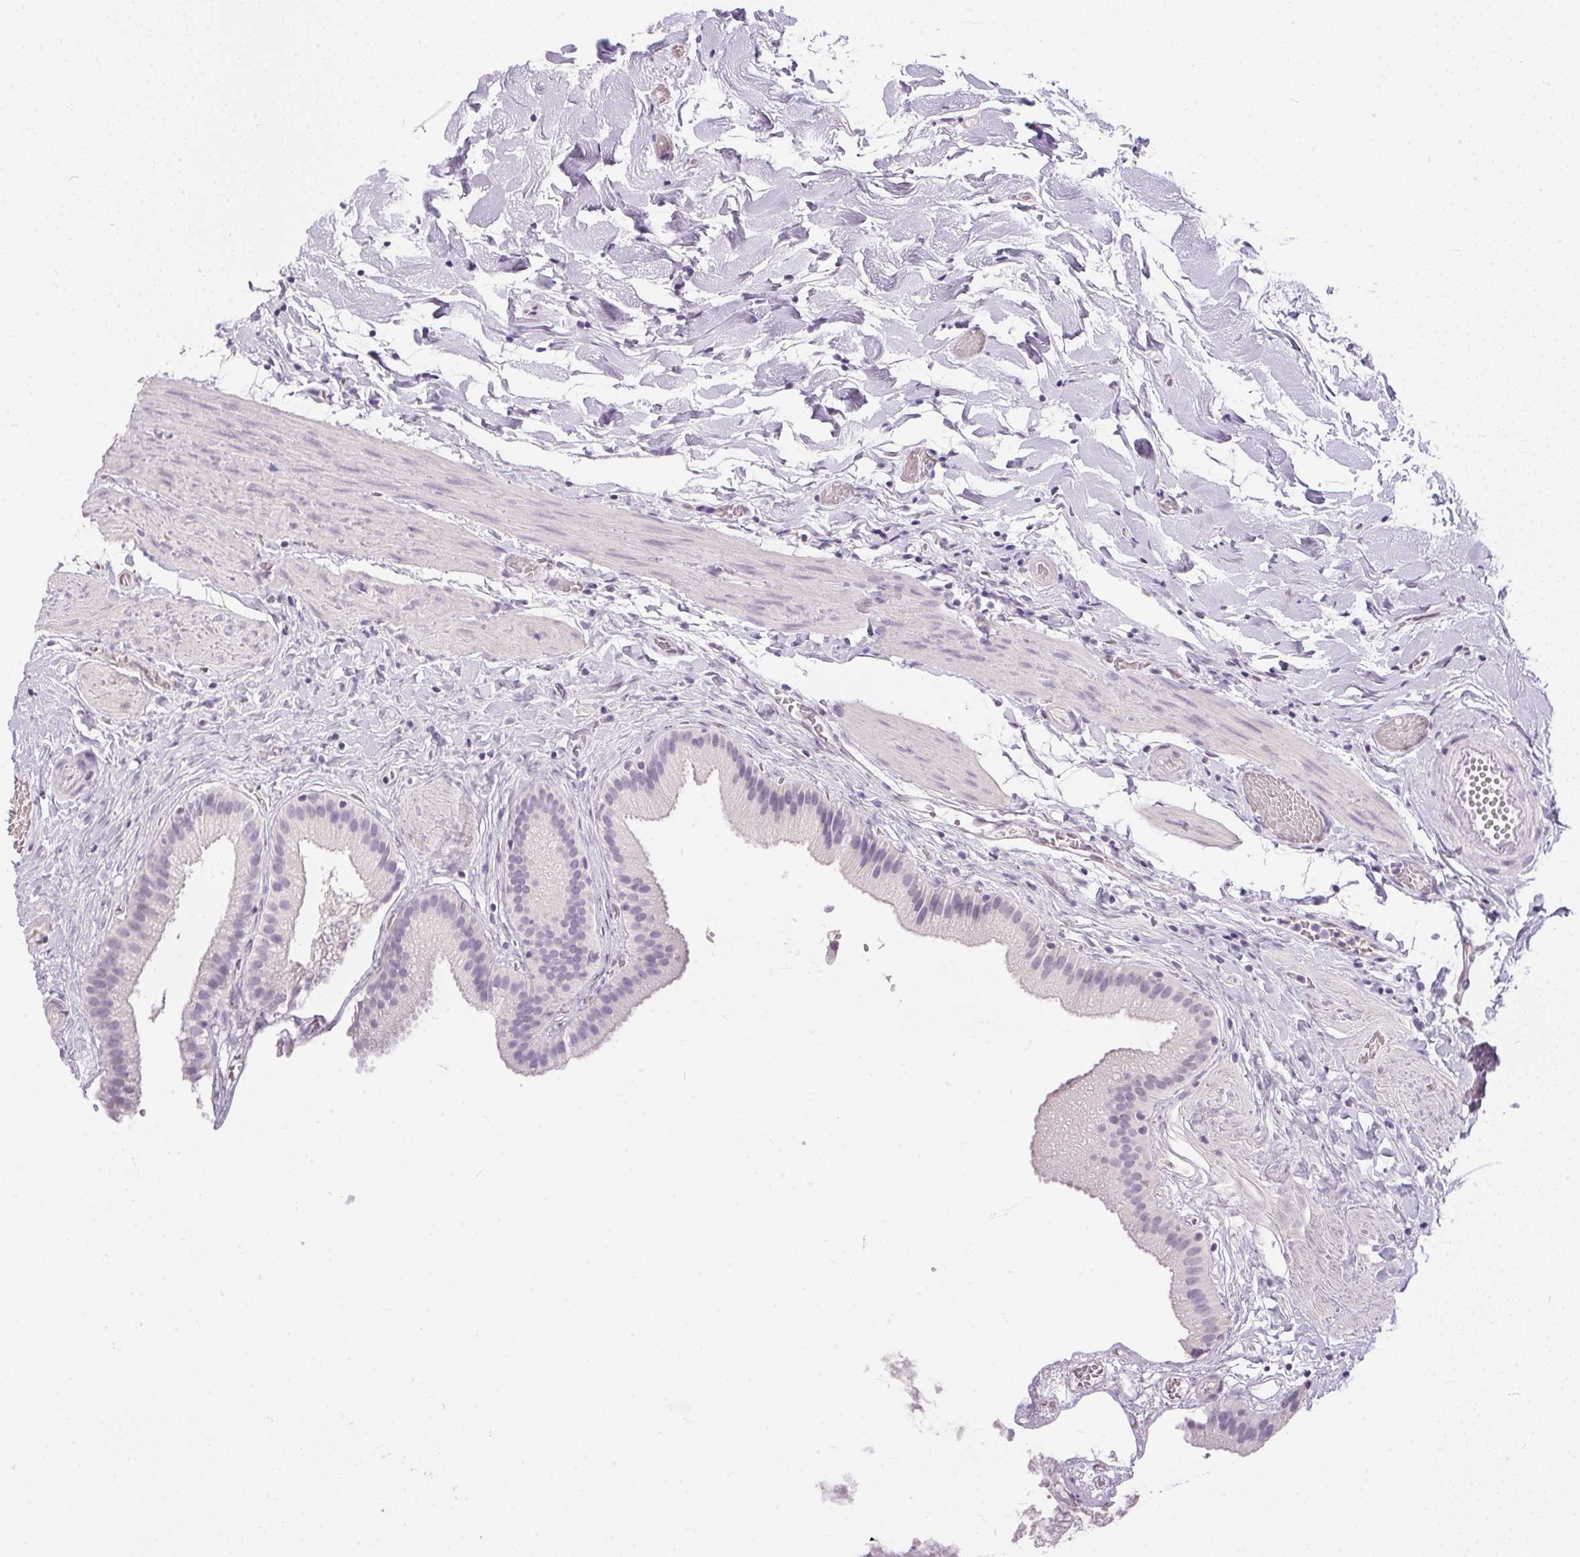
{"staining": {"intensity": "negative", "quantity": "none", "location": "none"}, "tissue": "gallbladder", "cell_type": "Glandular cells", "image_type": "normal", "snomed": [{"axis": "morphology", "description": "Normal tissue, NOS"}, {"axis": "topography", "description": "Gallbladder"}], "caption": "Gallbladder was stained to show a protein in brown. There is no significant staining in glandular cells. (Brightfield microscopy of DAB (3,3'-diaminobenzidine) immunohistochemistry (IHC) at high magnification).", "gene": "GBP6", "patient": {"sex": "female", "age": 63}}